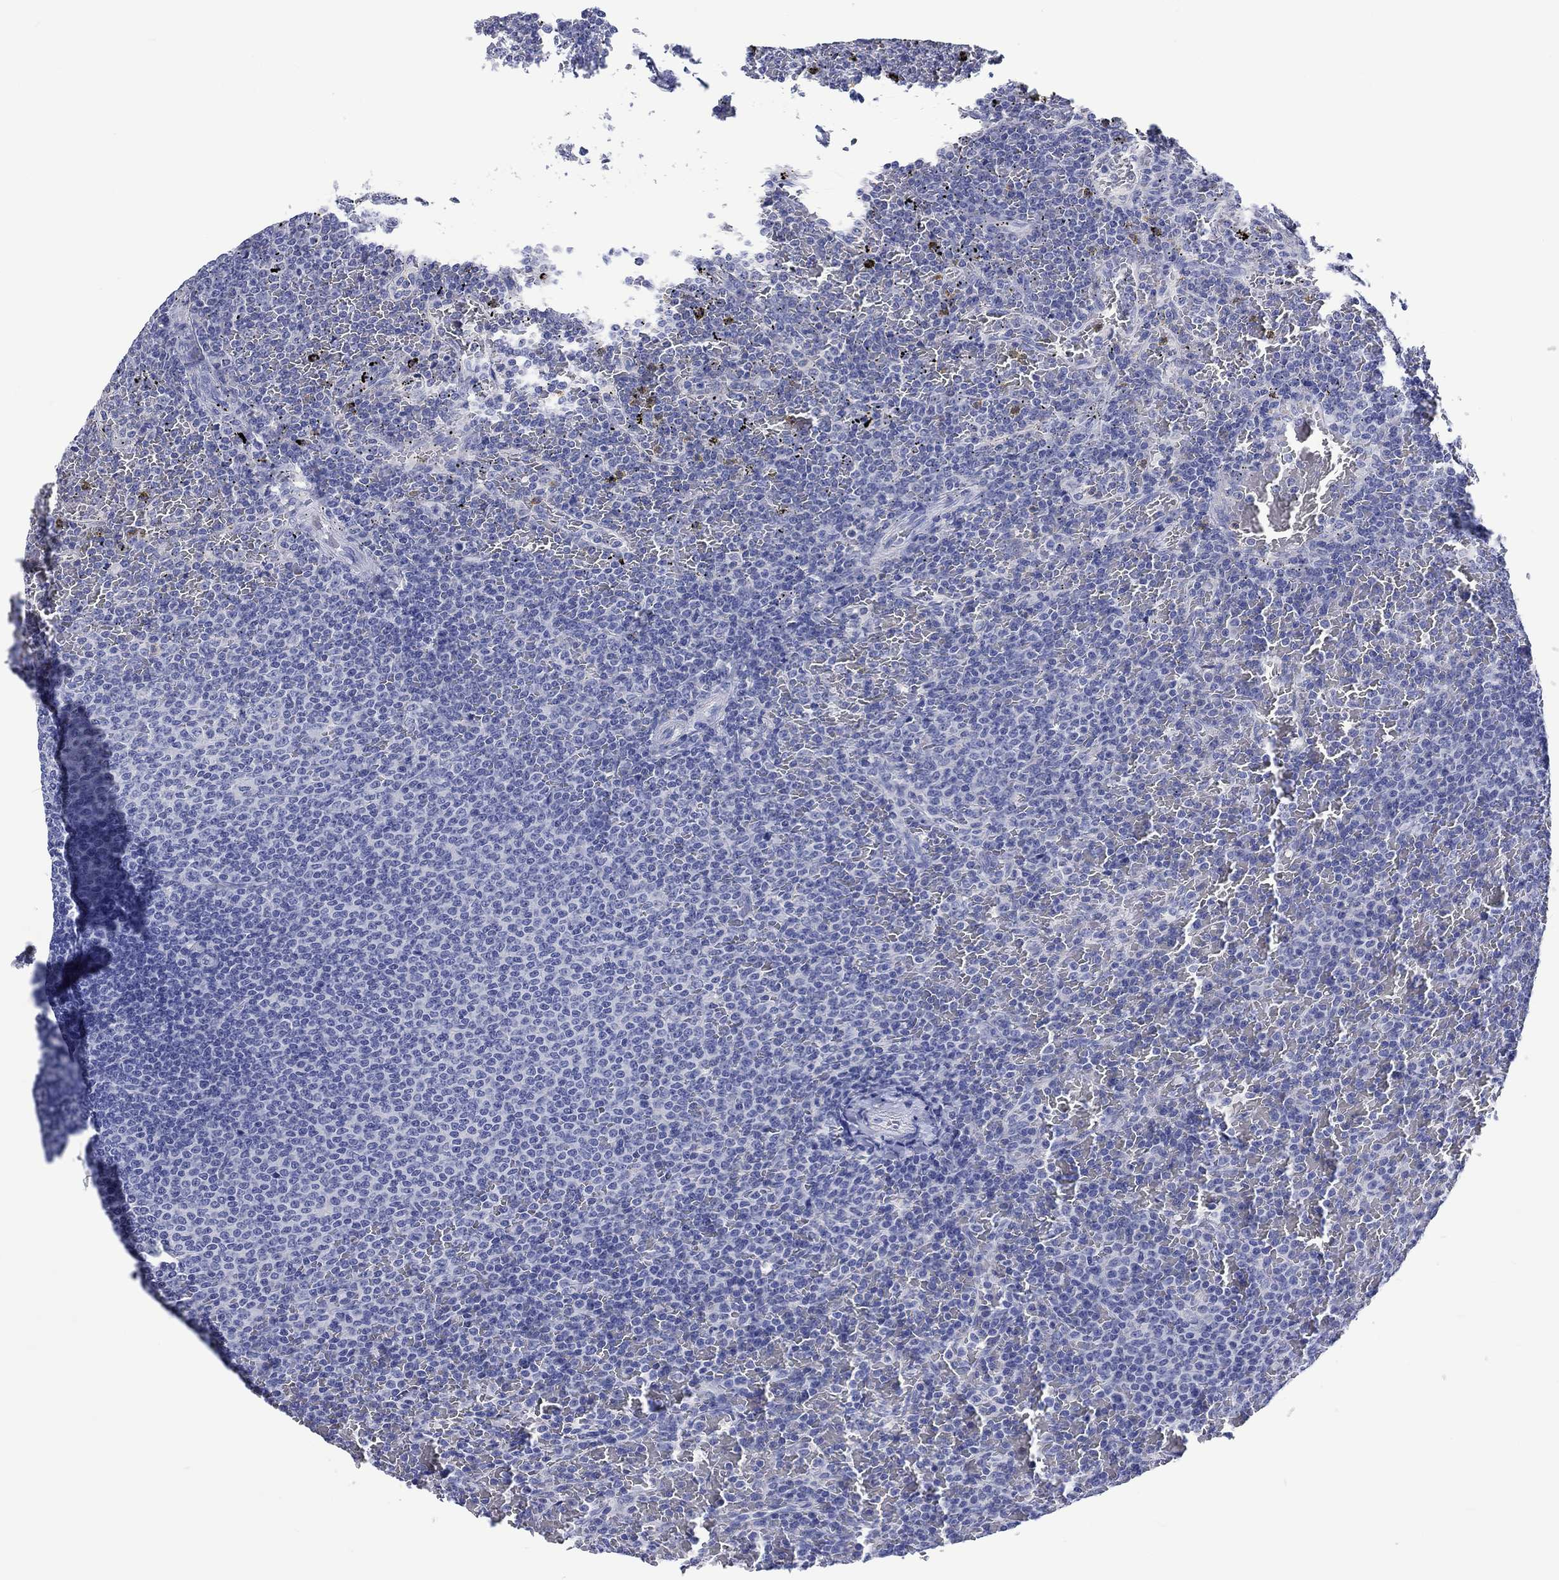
{"staining": {"intensity": "negative", "quantity": "none", "location": "none"}, "tissue": "lymphoma", "cell_type": "Tumor cells", "image_type": "cancer", "snomed": [{"axis": "morphology", "description": "Malignant lymphoma, non-Hodgkin's type, Low grade"}, {"axis": "topography", "description": "Spleen"}], "caption": "Tumor cells are negative for protein expression in human low-grade malignant lymphoma, non-Hodgkin's type.", "gene": "TOMM20L", "patient": {"sex": "female", "age": 77}}